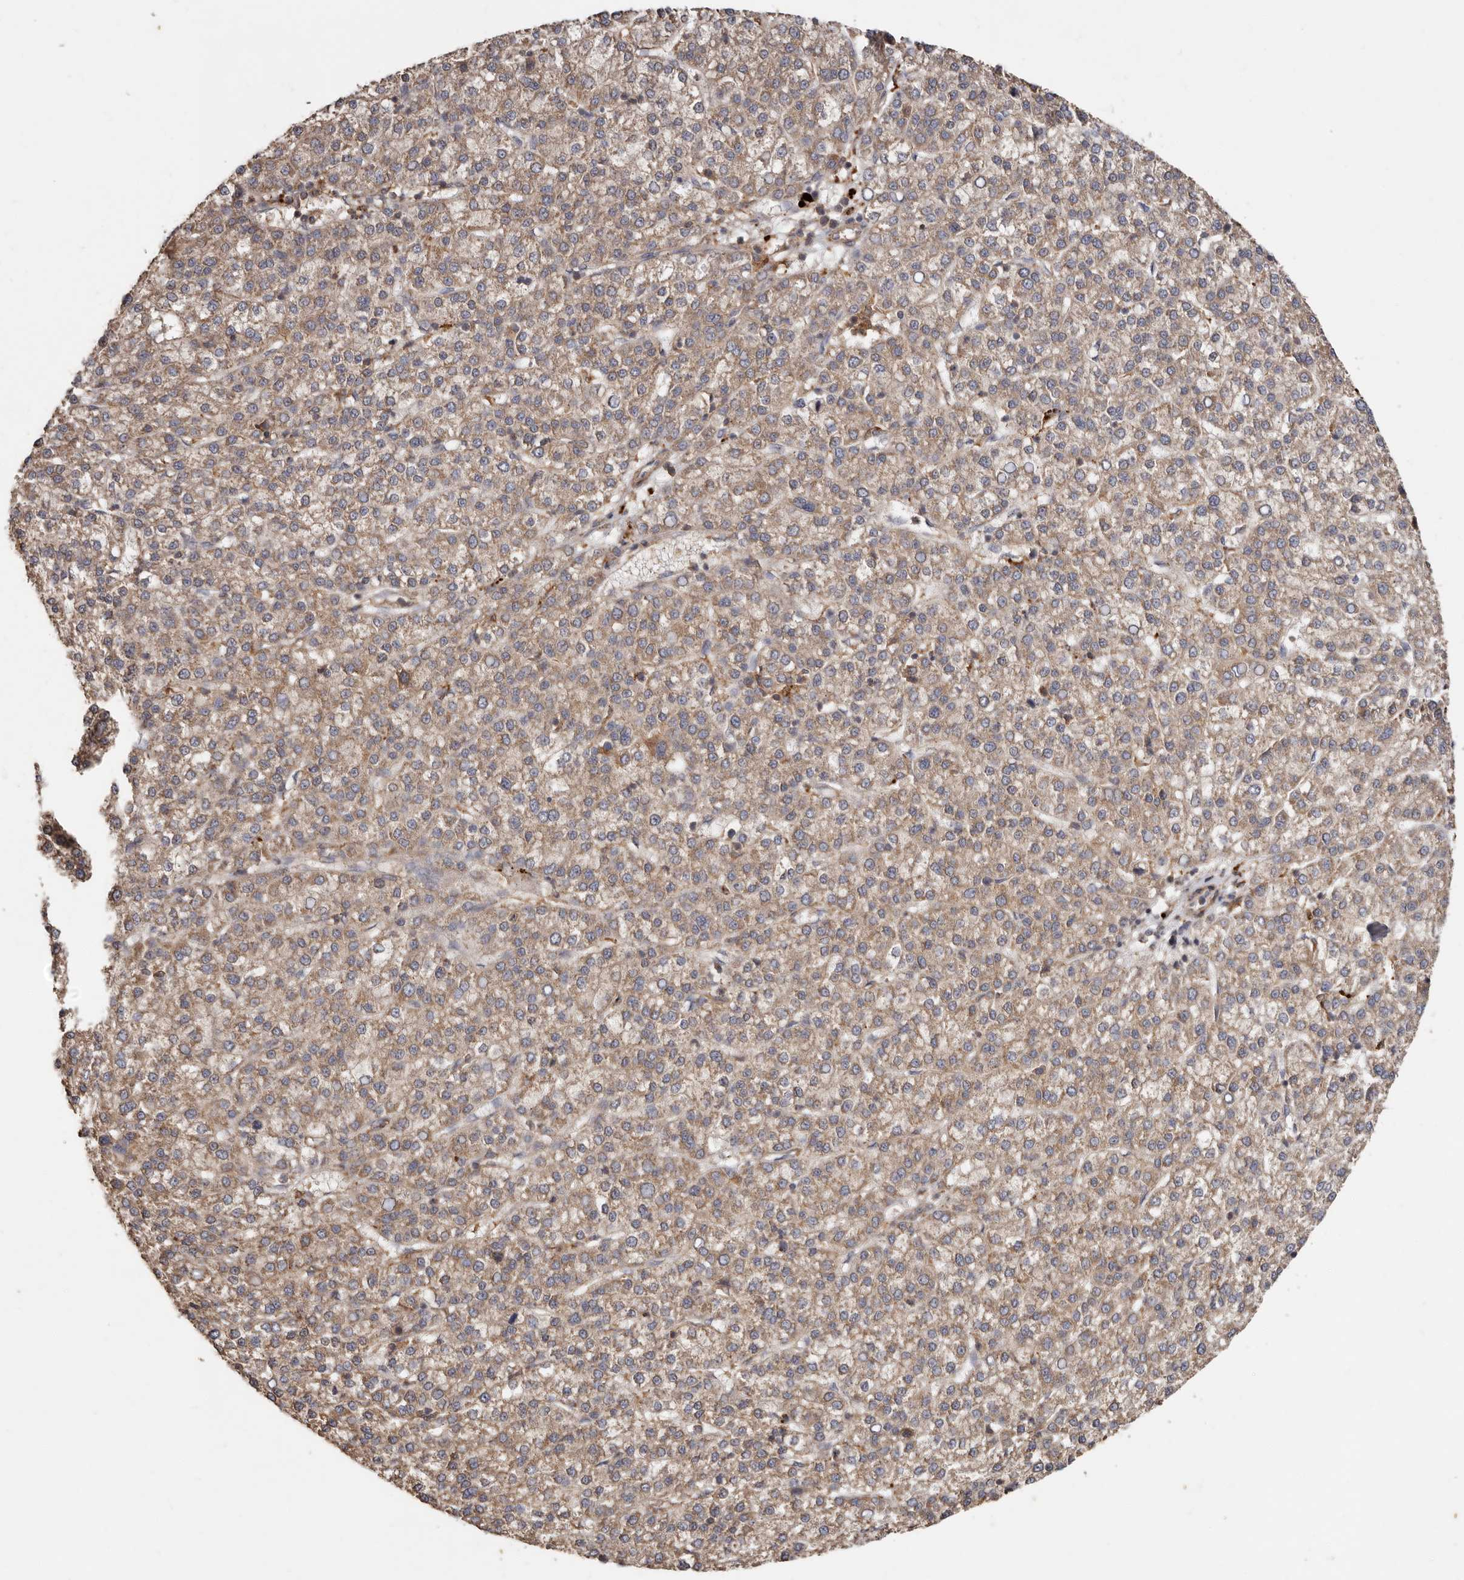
{"staining": {"intensity": "weak", "quantity": ">75%", "location": "cytoplasmic/membranous"}, "tissue": "liver cancer", "cell_type": "Tumor cells", "image_type": "cancer", "snomed": [{"axis": "morphology", "description": "Carcinoma, Hepatocellular, NOS"}, {"axis": "topography", "description": "Liver"}], "caption": "Human liver hepatocellular carcinoma stained with a protein marker shows weak staining in tumor cells.", "gene": "RWDD1", "patient": {"sex": "female", "age": 58}}